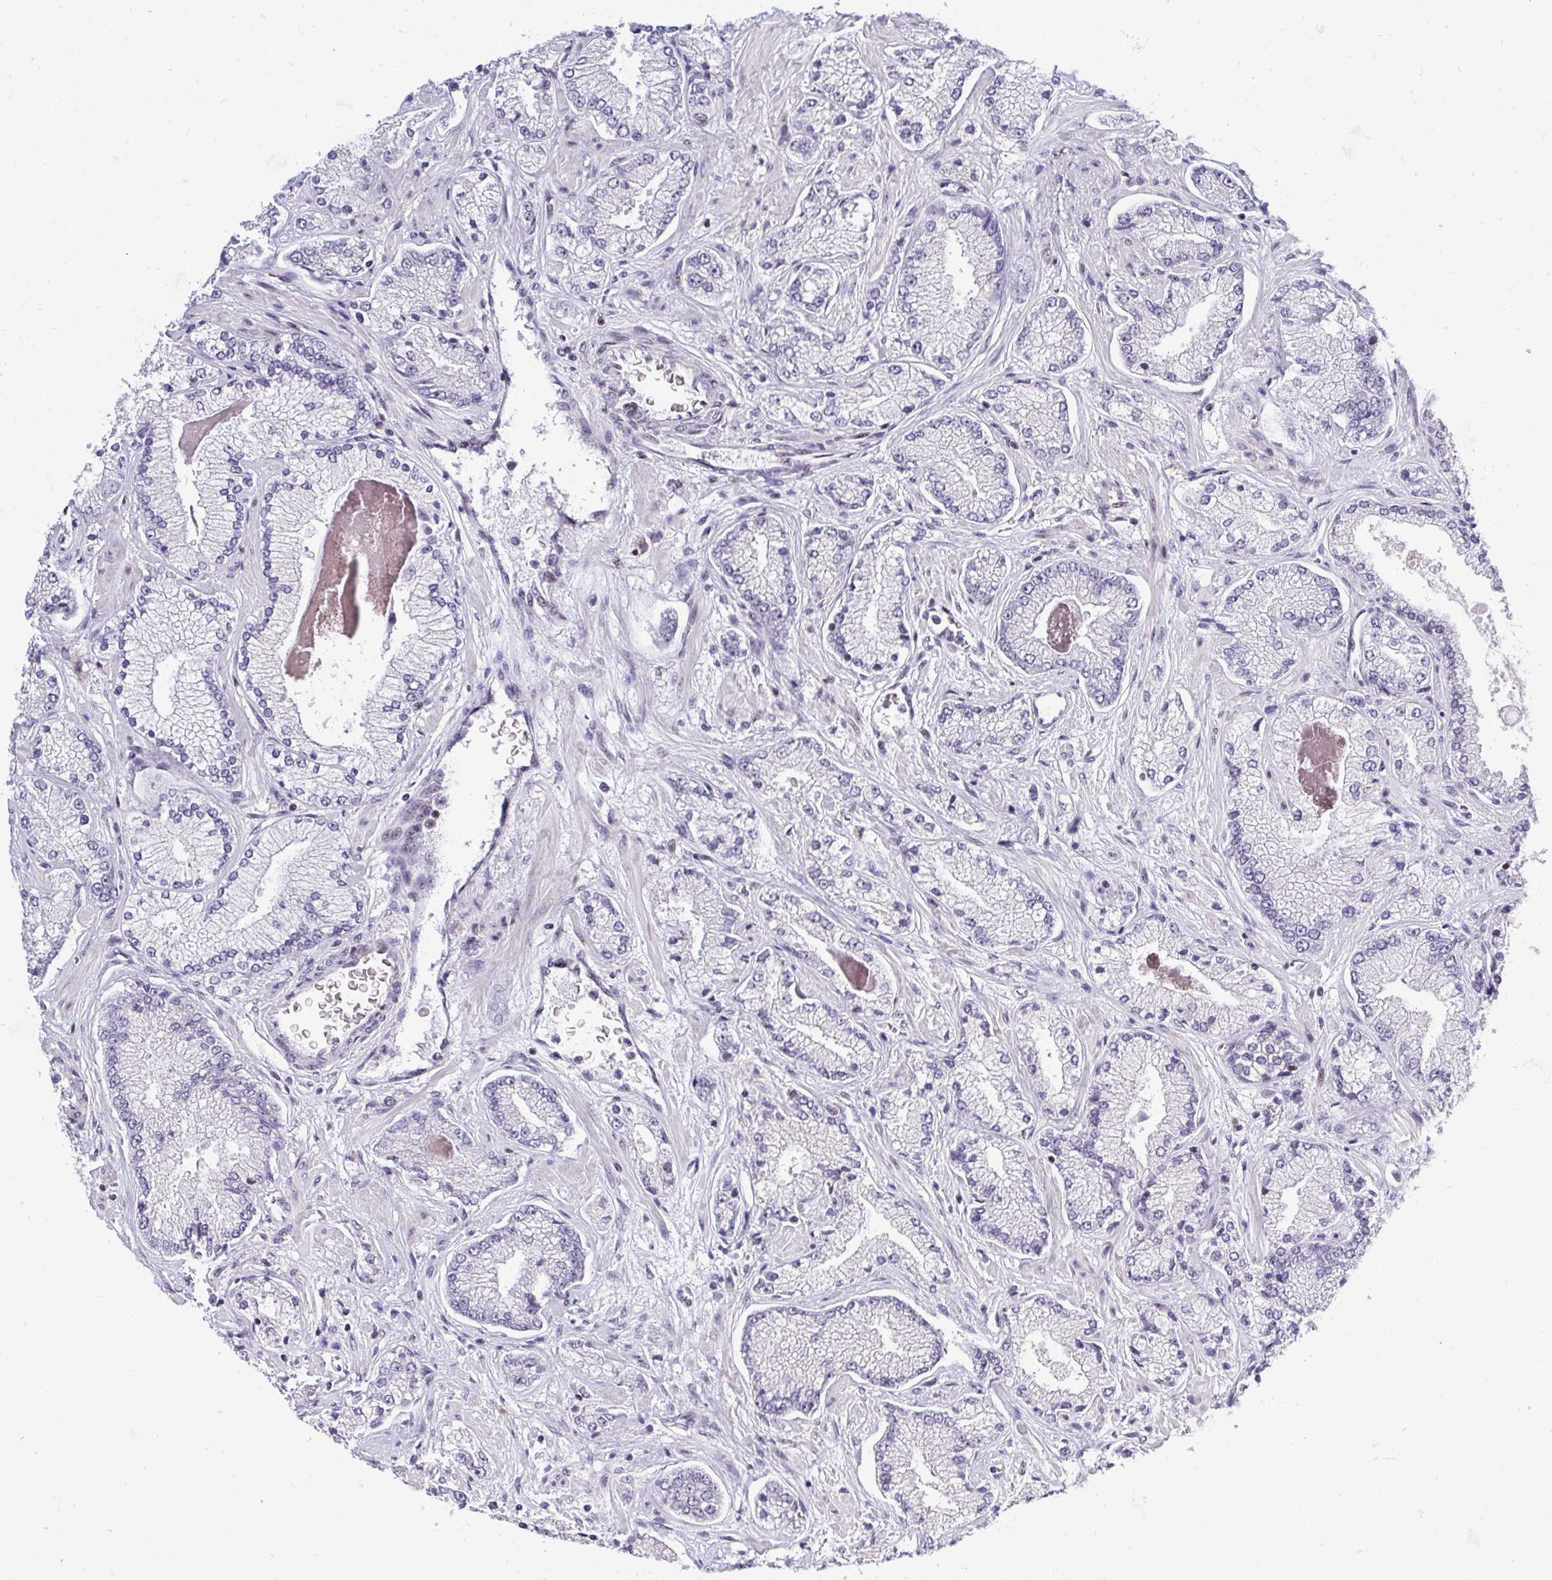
{"staining": {"intensity": "negative", "quantity": "none", "location": "none"}, "tissue": "prostate cancer", "cell_type": "Tumor cells", "image_type": "cancer", "snomed": [{"axis": "morphology", "description": "Normal tissue, NOS"}, {"axis": "morphology", "description": "Adenocarcinoma, High grade"}, {"axis": "topography", "description": "Prostate"}, {"axis": "topography", "description": "Peripheral nerve tissue"}], "caption": "Tumor cells show no significant positivity in high-grade adenocarcinoma (prostate).", "gene": "PLPPR3", "patient": {"sex": "male", "age": 68}}